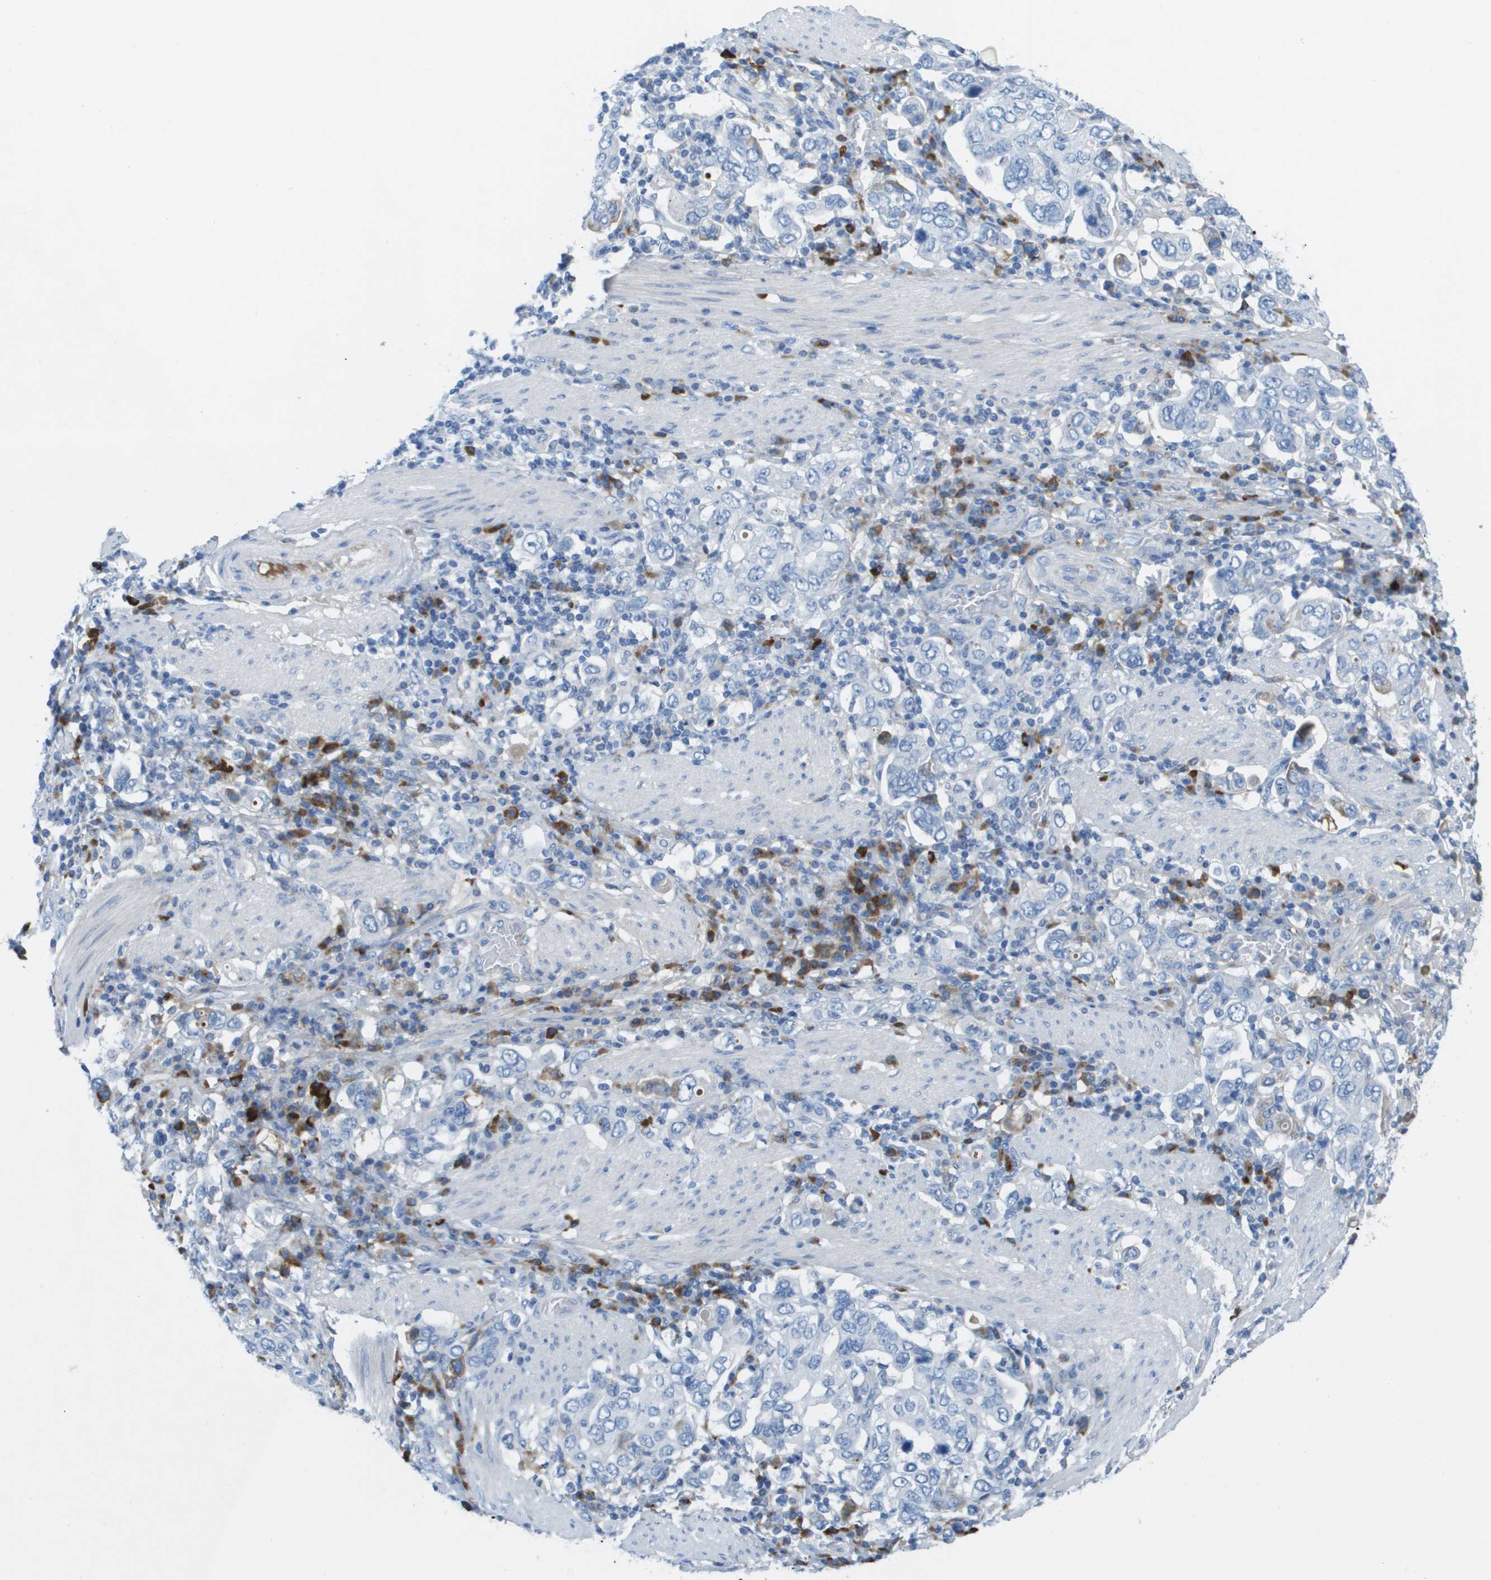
{"staining": {"intensity": "negative", "quantity": "none", "location": "none"}, "tissue": "stomach cancer", "cell_type": "Tumor cells", "image_type": "cancer", "snomed": [{"axis": "morphology", "description": "Adenocarcinoma, NOS"}, {"axis": "topography", "description": "Stomach, upper"}], "caption": "This is an IHC photomicrograph of human stomach cancer (adenocarcinoma). There is no positivity in tumor cells.", "gene": "GPR18", "patient": {"sex": "male", "age": 62}}